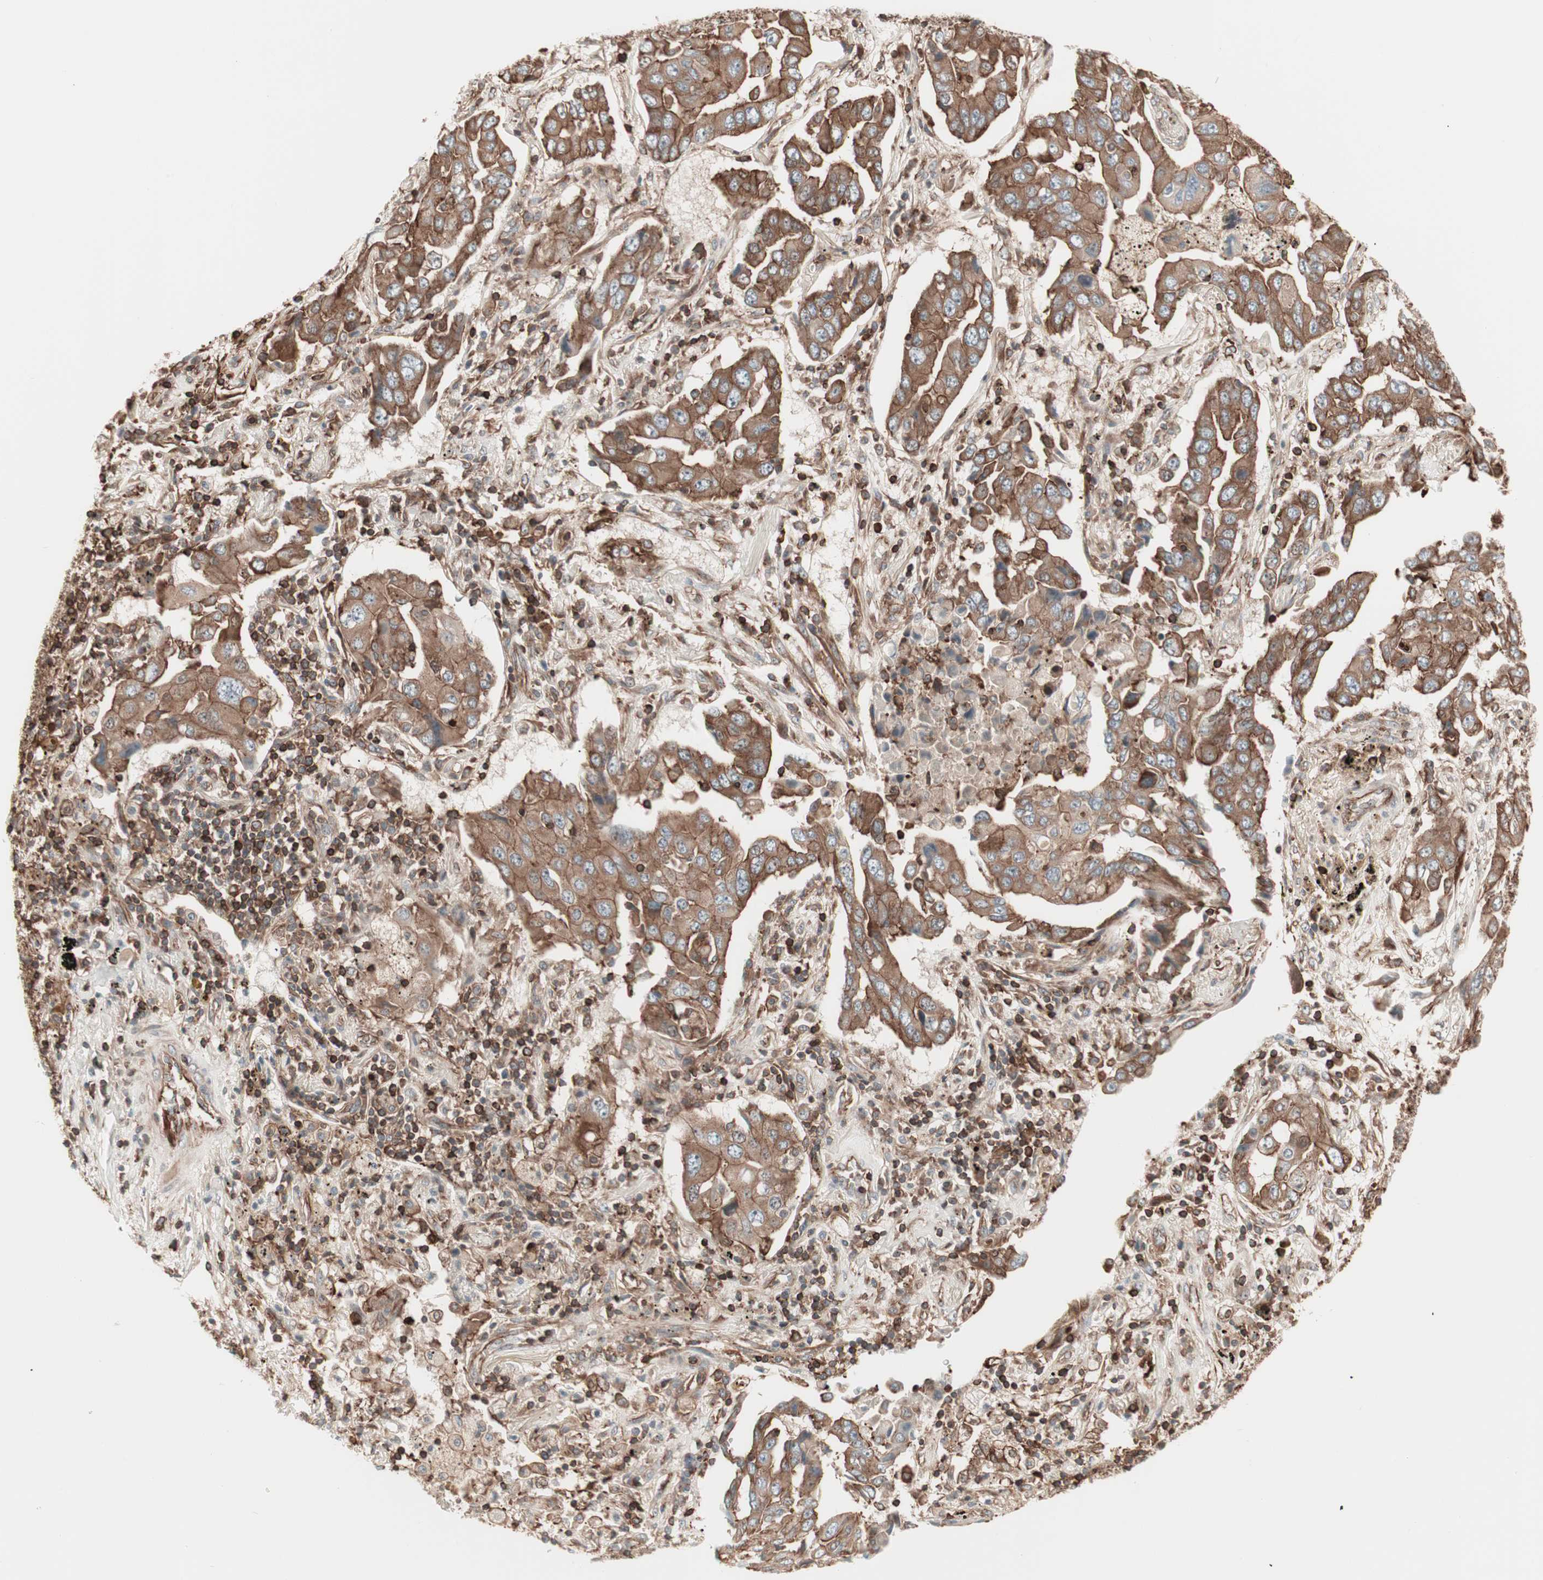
{"staining": {"intensity": "strong", "quantity": ">75%", "location": "cytoplasmic/membranous"}, "tissue": "lung cancer", "cell_type": "Tumor cells", "image_type": "cancer", "snomed": [{"axis": "morphology", "description": "Adenocarcinoma, NOS"}, {"axis": "topography", "description": "Lung"}], "caption": "Tumor cells show strong cytoplasmic/membranous expression in about >75% of cells in adenocarcinoma (lung). (Brightfield microscopy of DAB IHC at high magnification).", "gene": "TCP11L1", "patient": {"sex": "female", "age": 65}}